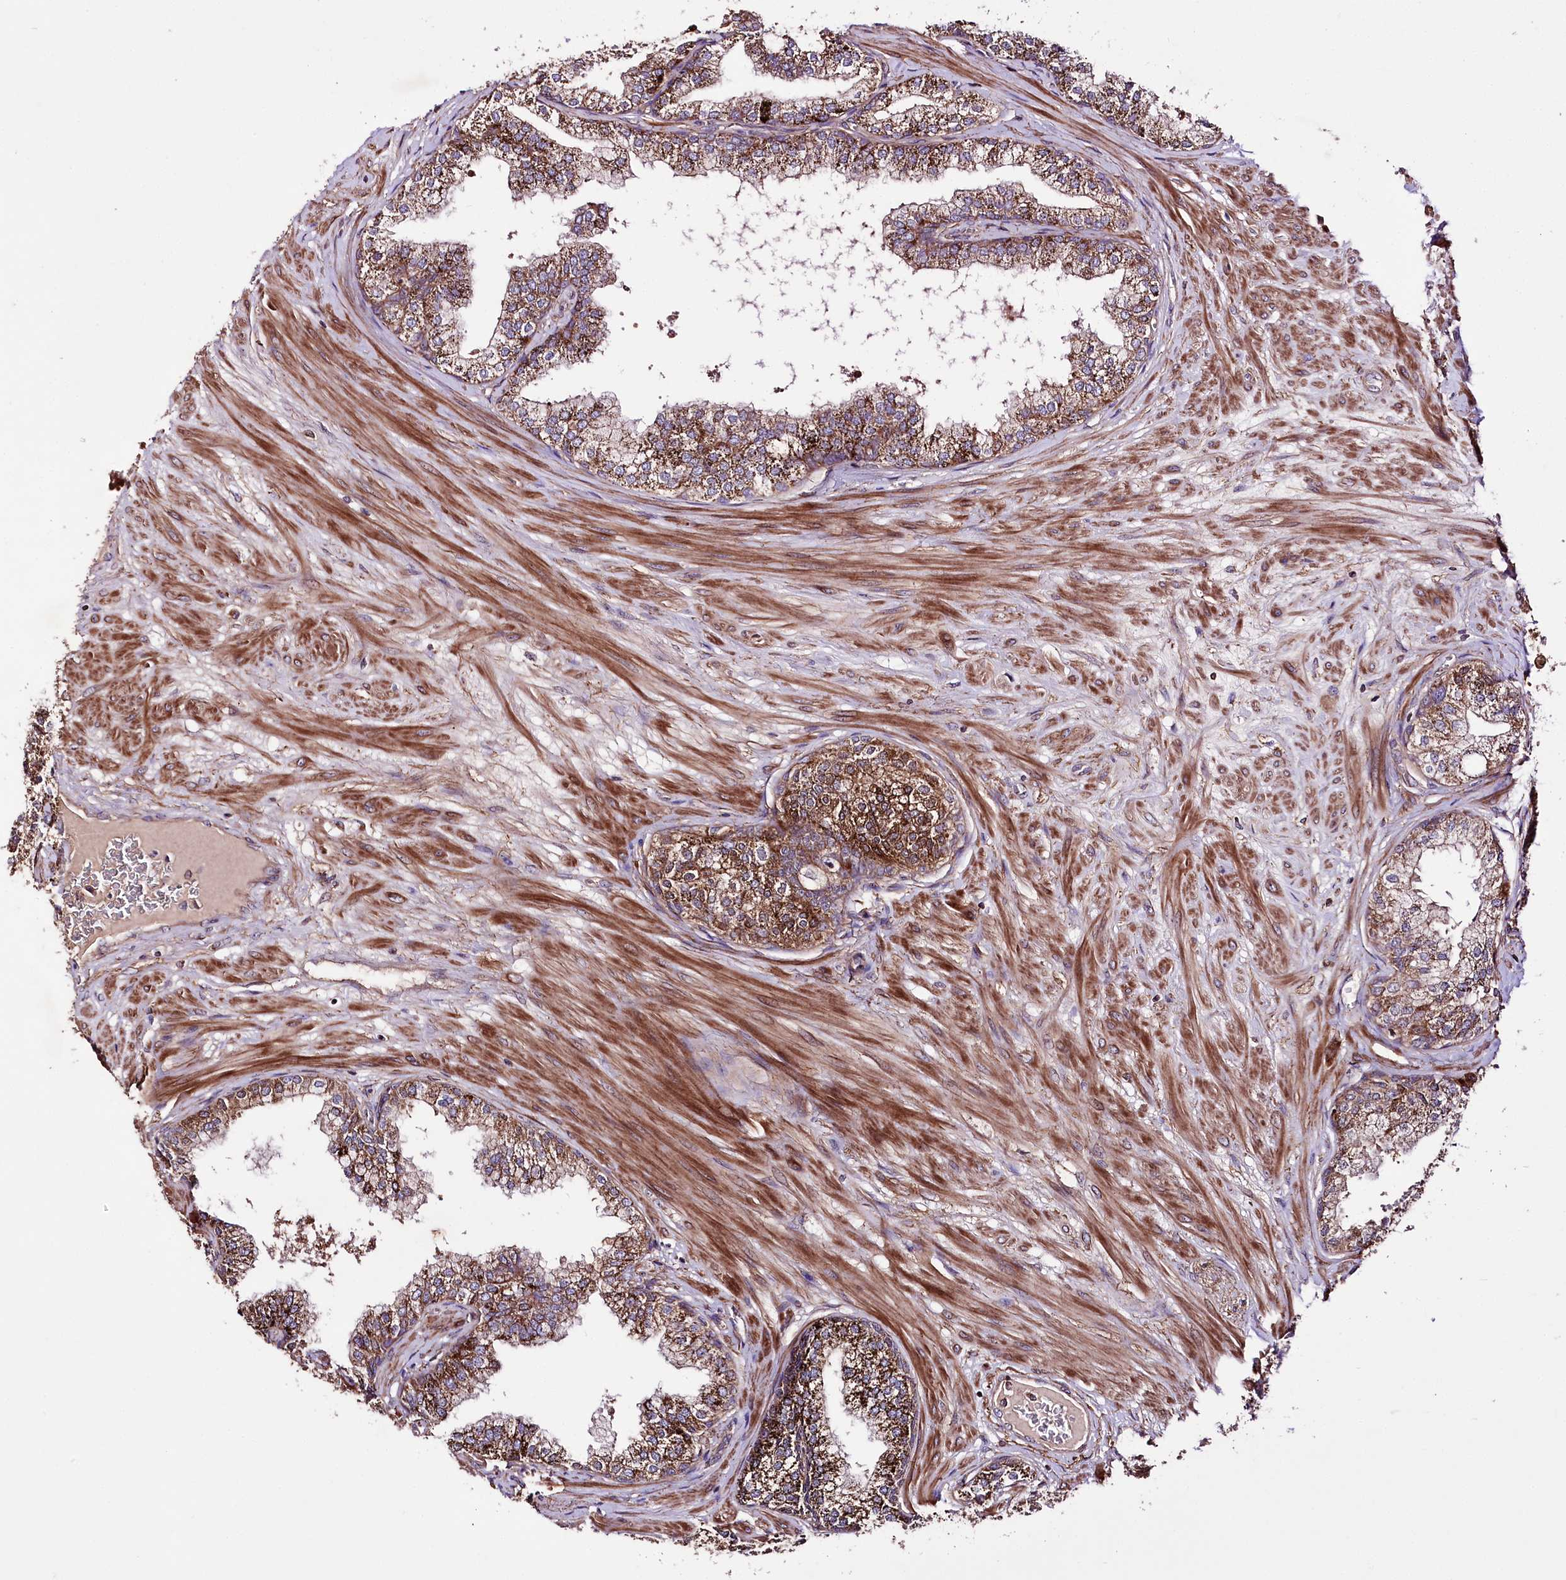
{"staining": {"intensity": "strong", "quantity": ">75%", "location": "cytoplasmic/membranous"}, "tissue": "prostate", "cell_type": "Glandular cells", "image_type": "normal", "snomed": [{"axis": "morphology", "description": "Normal tissue, NOS"}, {"axis": "topography", "description": "Prostate"}], "caption": "Immunohistochemistry (IHC) micrograph of normal prostate: human prostate stained using IHC displays high levels of strong protein expression localized specifically in the cytoplasmic/membranous of glandular cells, appearing as a cytoplasmic/membranous brown color.", "gene": "WWC1", "patient": {"sex": "male", "age": 60}}